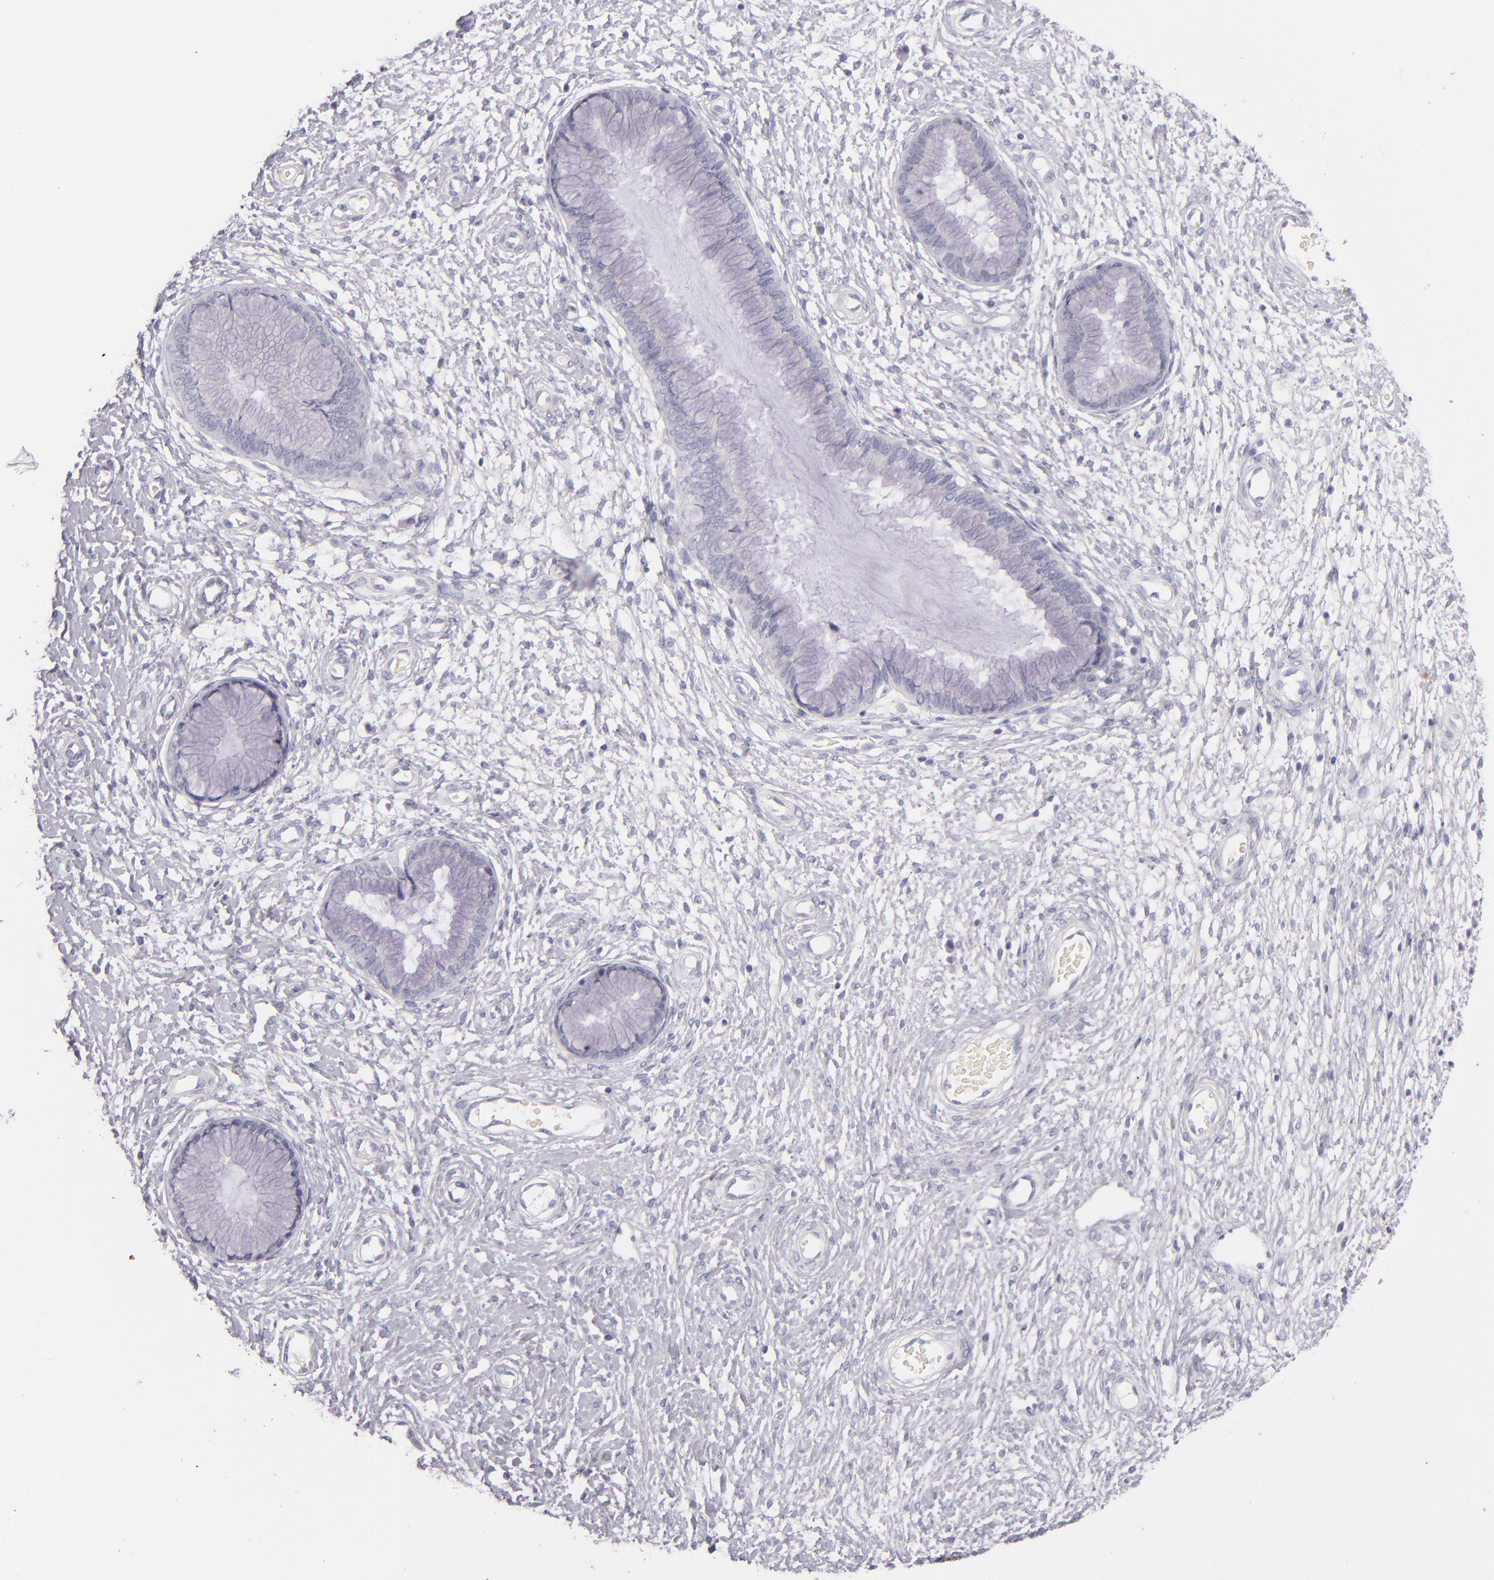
{"staining": {"intensity": "negative", "quantity": "none", "location": "none"}, "tissue": "cervix", "cell_type": "Glandular cells", "image_type": "normal", "snomed": [{"axis": "morphology", "description": "Normal tissue, NOS"}, {"axis": "topography", "description": "Cervix"}], "caption": "DAB immunohistochemical staining of unremarkable cervix displays no significant expression in glandular cells.", "gene": "CD207", "patient": {"sex": "female", "age": 55}}